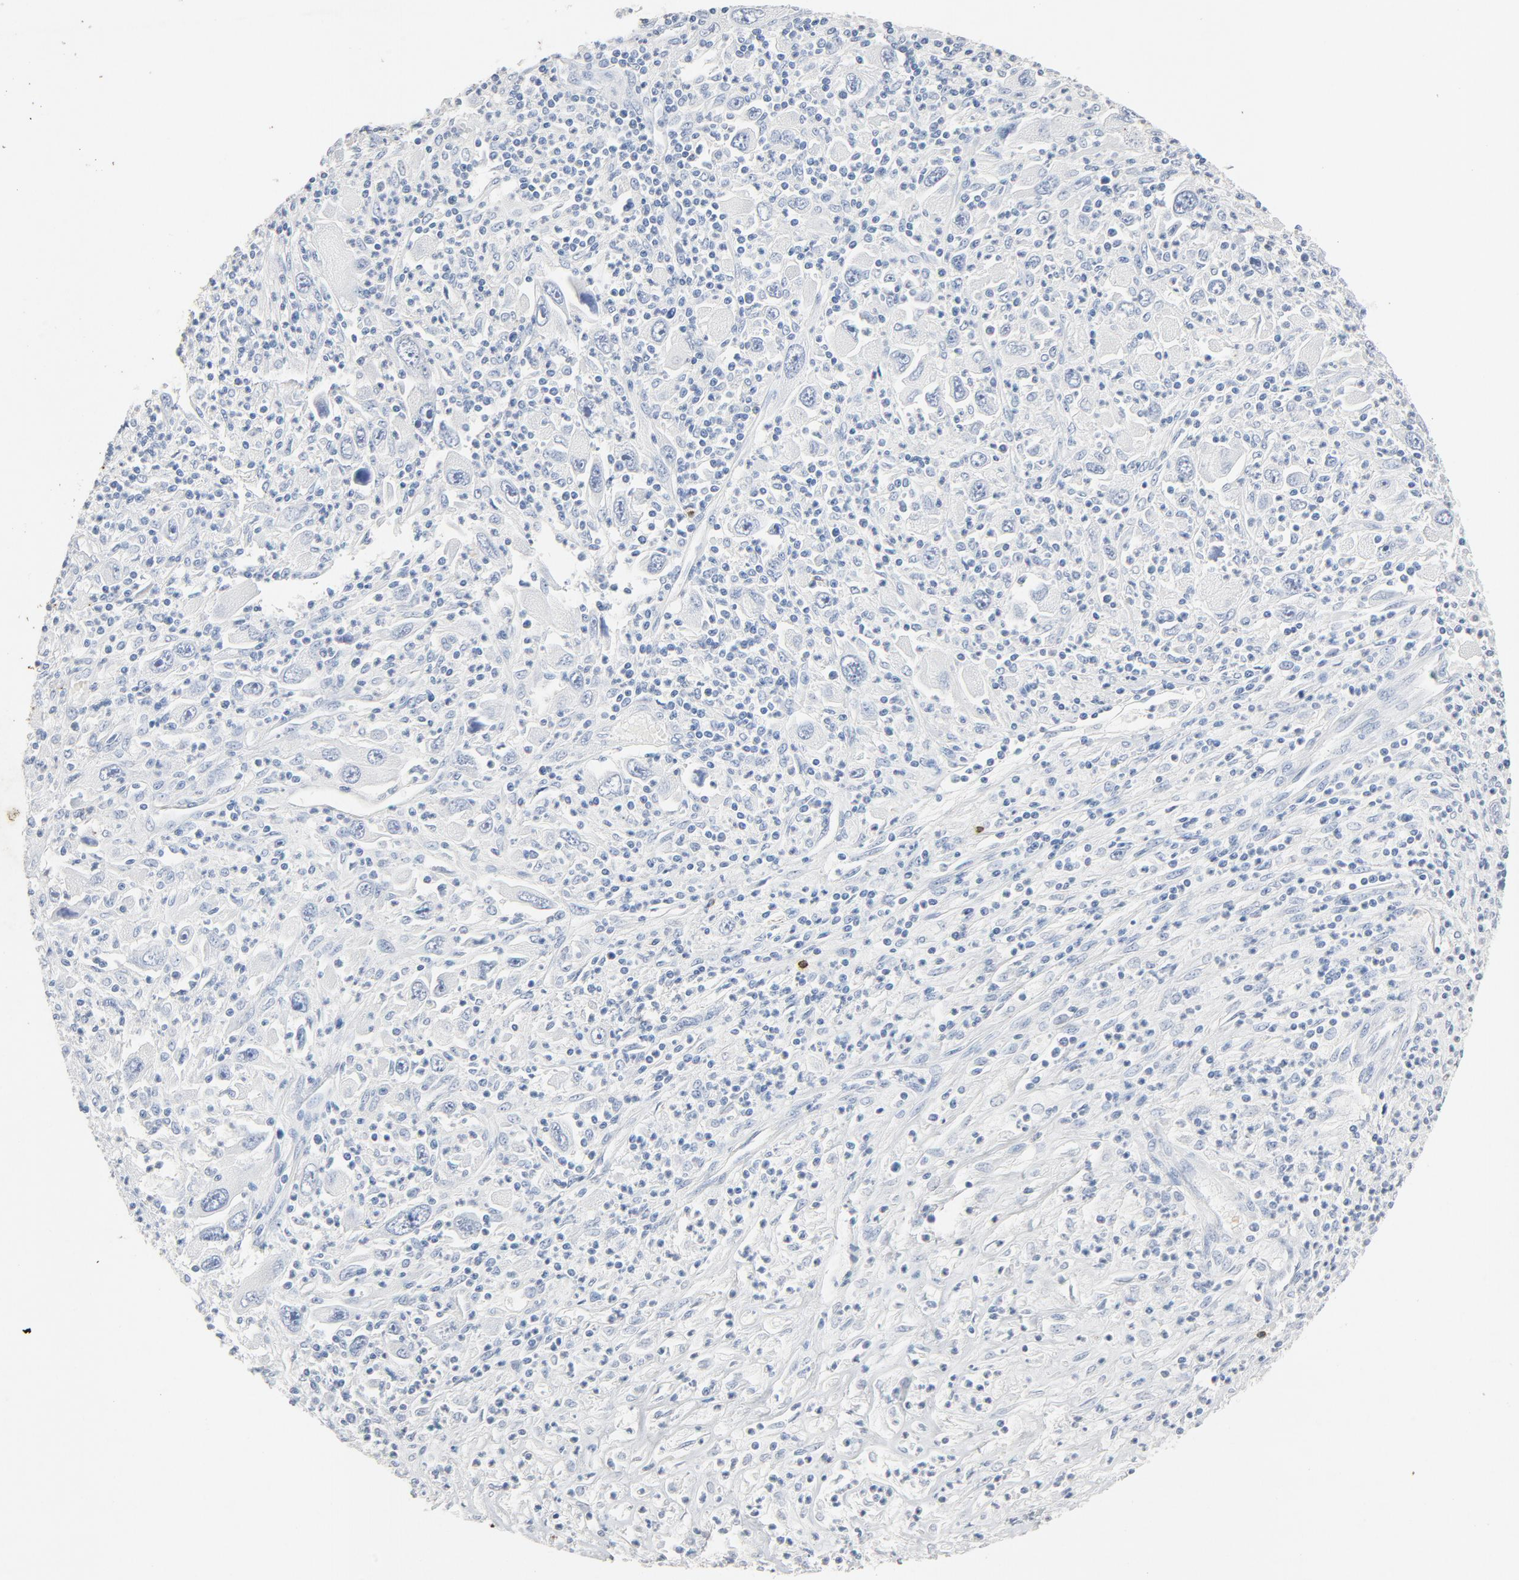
{"staining": {"intensity": "negative", "quantity": "none", "location": "none"}, "tissue": "melanoma", "cell_type": "Tumor cells", "image_type": "cancer", "snomed": [{"axis": "morphology", "description": "Malignant melanoma, Metastatic site"}, {"axis": "topography", "description": "Skin"}], "caption": "IHC micrograph of neoplastic tissue: melanoma stained with DAB (3,3'-diaminobenzidine) displays no significant protein staining in tumor cells.", "gene": "PTPRB", "patient": {"sex": "female", "age": 56}}